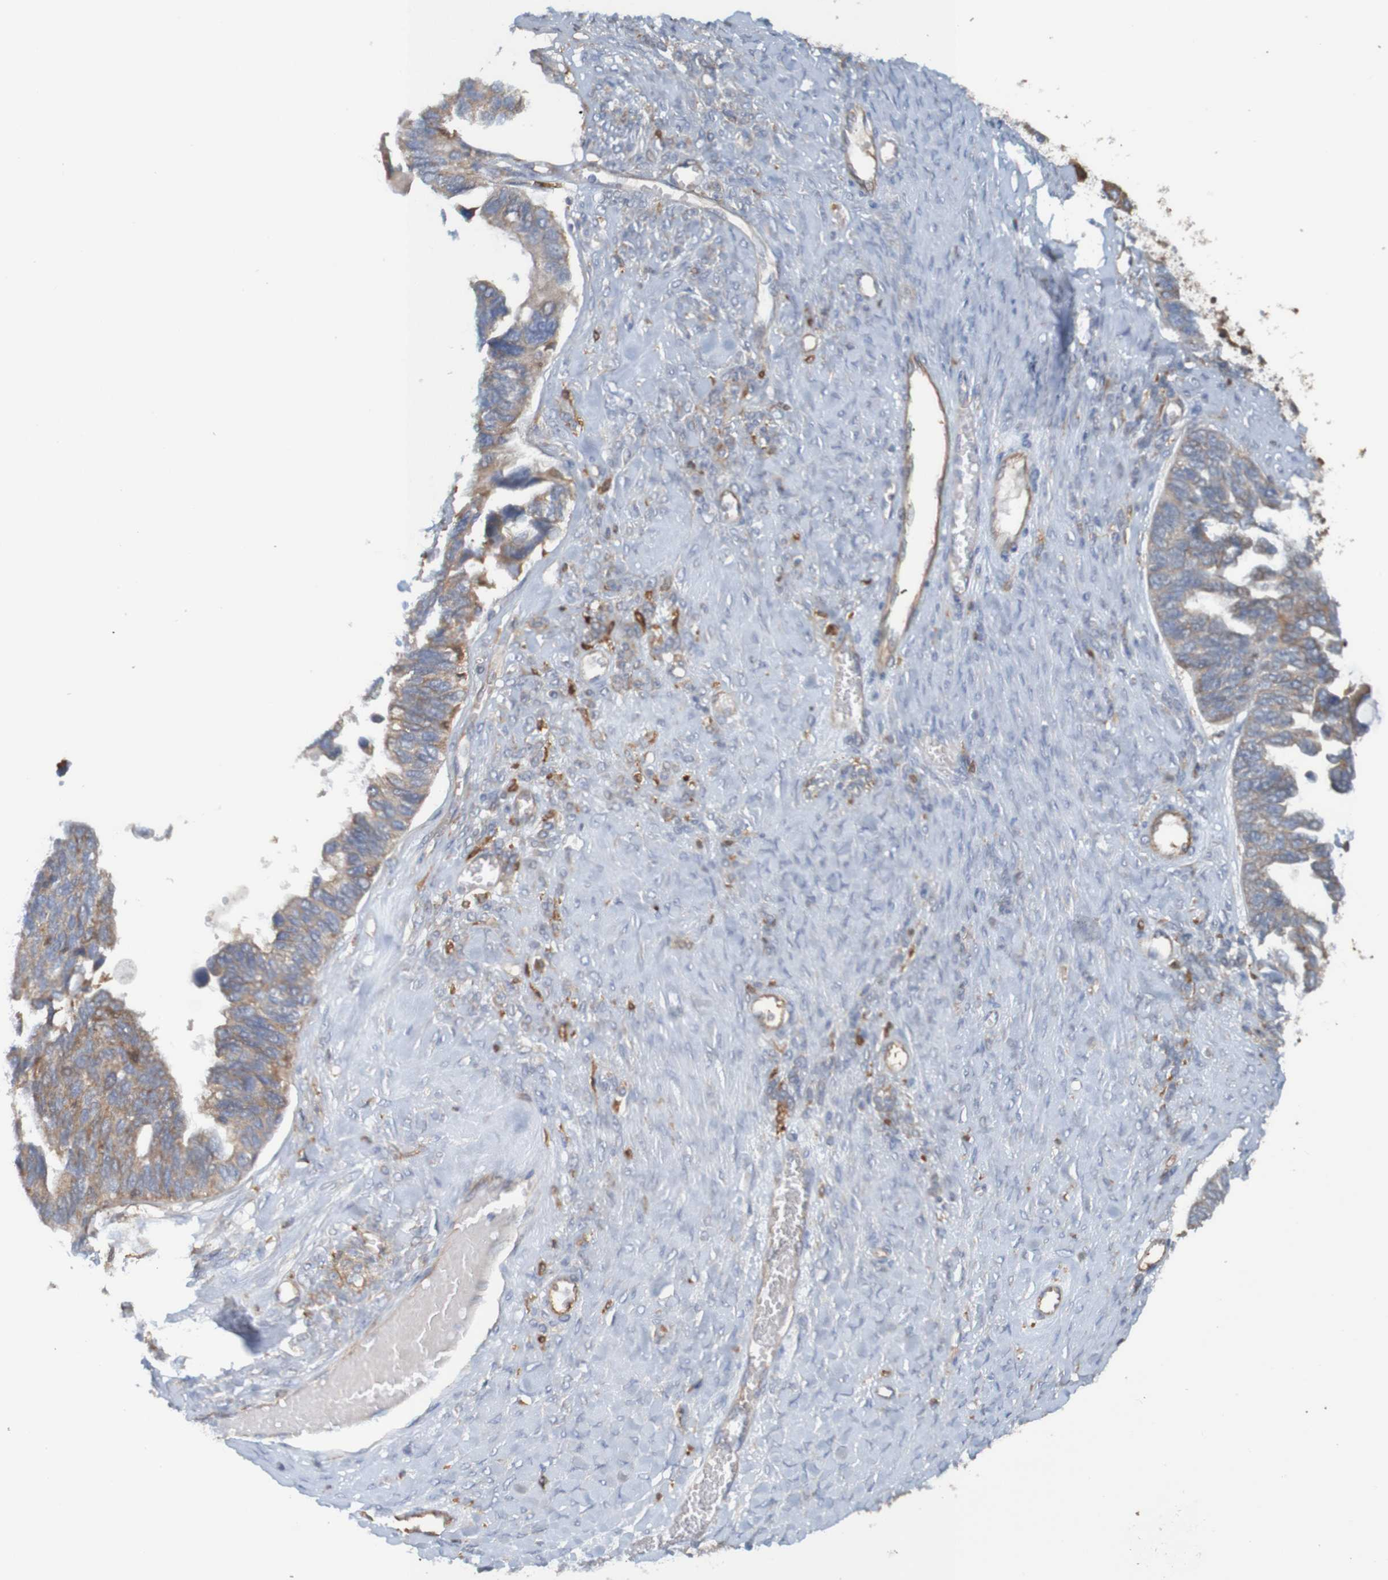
{"staining": {"intensity": "weak", "quantity": ">75%", "location": "cytoplasmic/membranous"}, "tissue": "ovarian cancer", "cell_type": "Tumor cells", "image_type": "cancer", "snomed": [{"axis": "morphology", "description": "Cystadenocarcinoma, serous, NOS"}, {"axis": "topography", "description": "Ovary"}], "caption": "Weak cytoplasmic/membranous positivity is appreciated in approximately >75% of tumor cells in ovarian cancer (serous cystadenocarcinoma). (IHC, brightfield microscopy, high magnification).", "gene": "DNAJC4", "patient": {"sex": "female", "age": 79}}